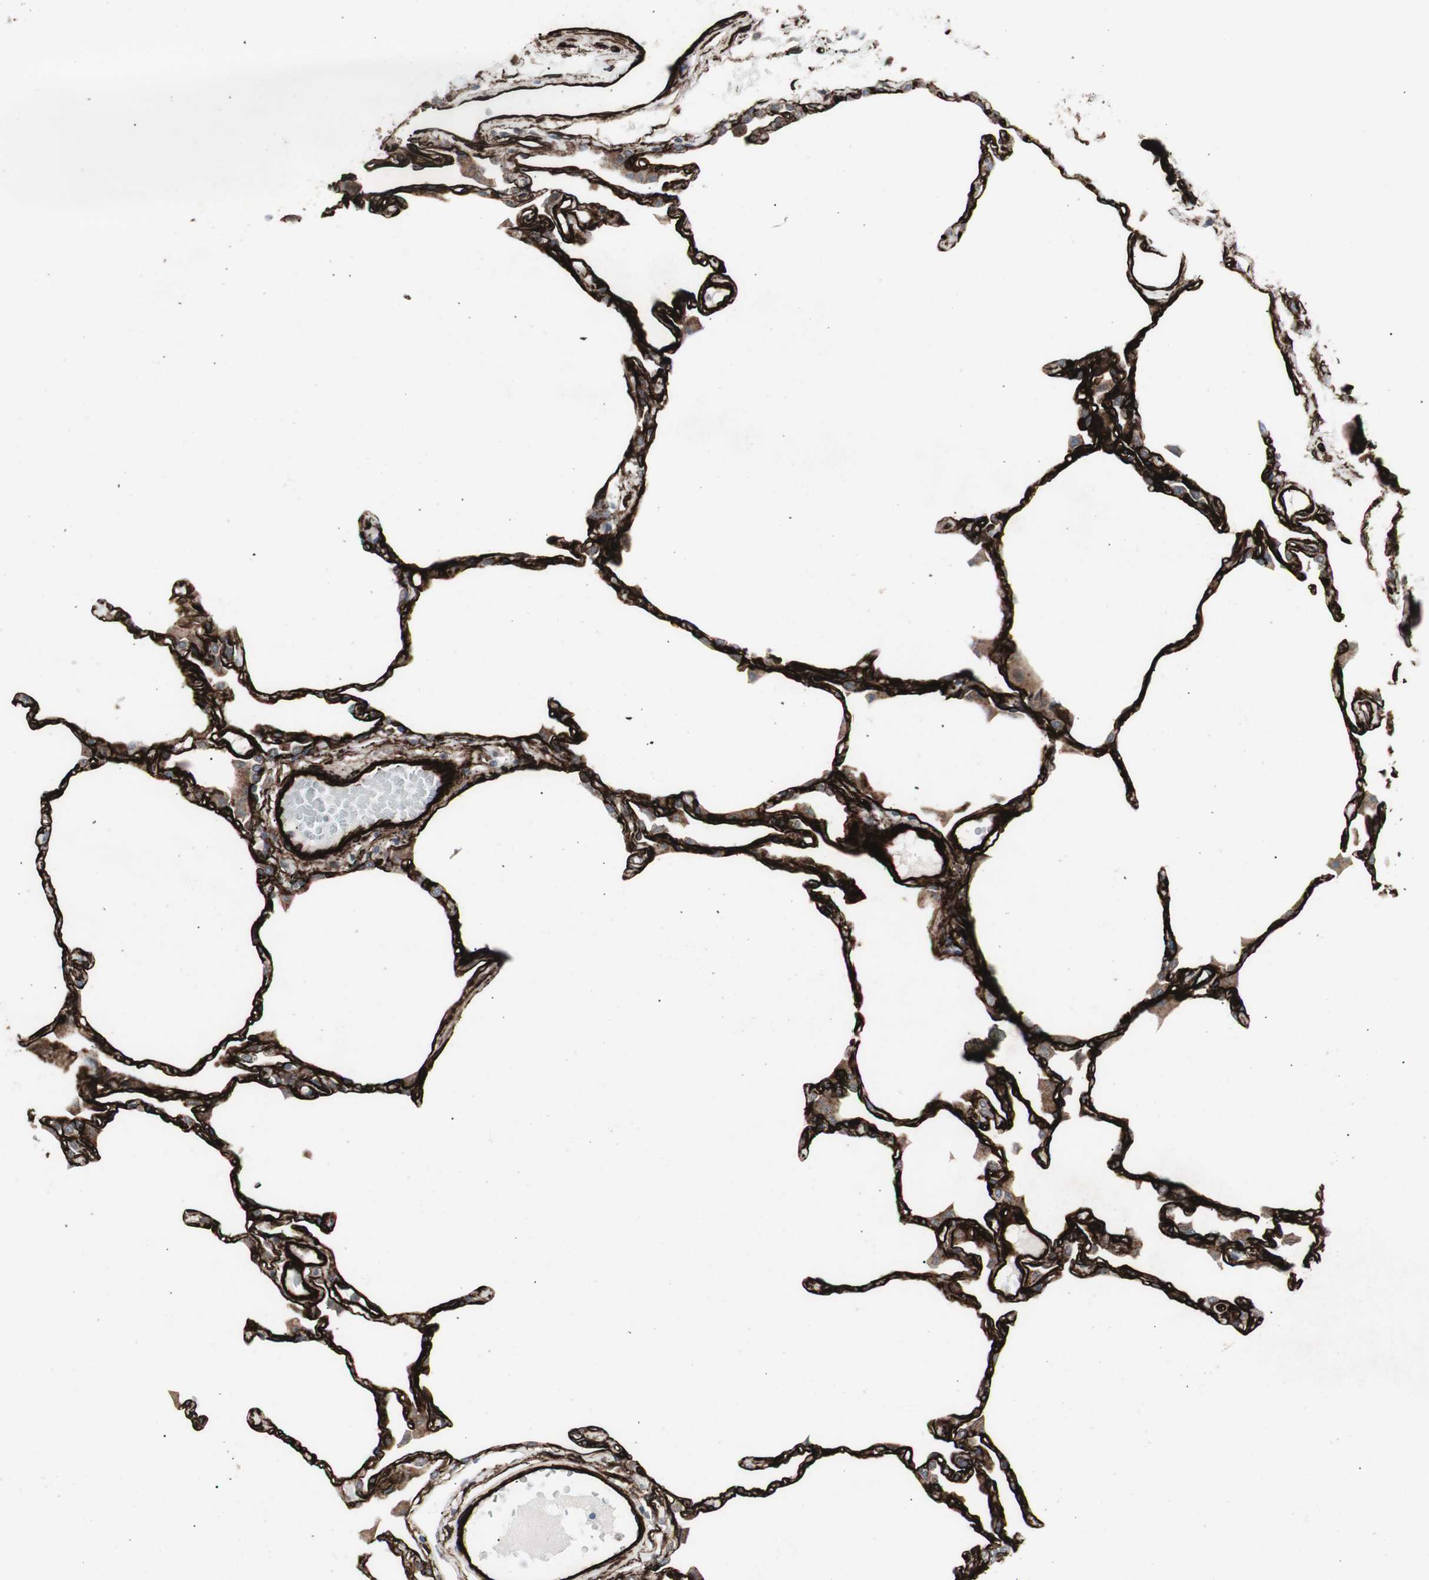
{"staining": {"intensity": "strong", "quantity": ">75%", "location": "cytoplasmic/membranous"}, "tissue": "lung", "cell_type": "Alveolar cells", "image_type": "normal", "snomed": [{"axis": "morphology", "description": "Normal tissue, NOS"}, {"axis": "topography", "description": "Lung"}], "caption": "The micrograph reveals staining of benign lung, revealing strong cytoplasmic/membranous protein positivity (brown color) within alveolar cells. Nuclei are stained in blue.", "gene": "PDGFA", "patient": {"sex": "female", "age": 49}}